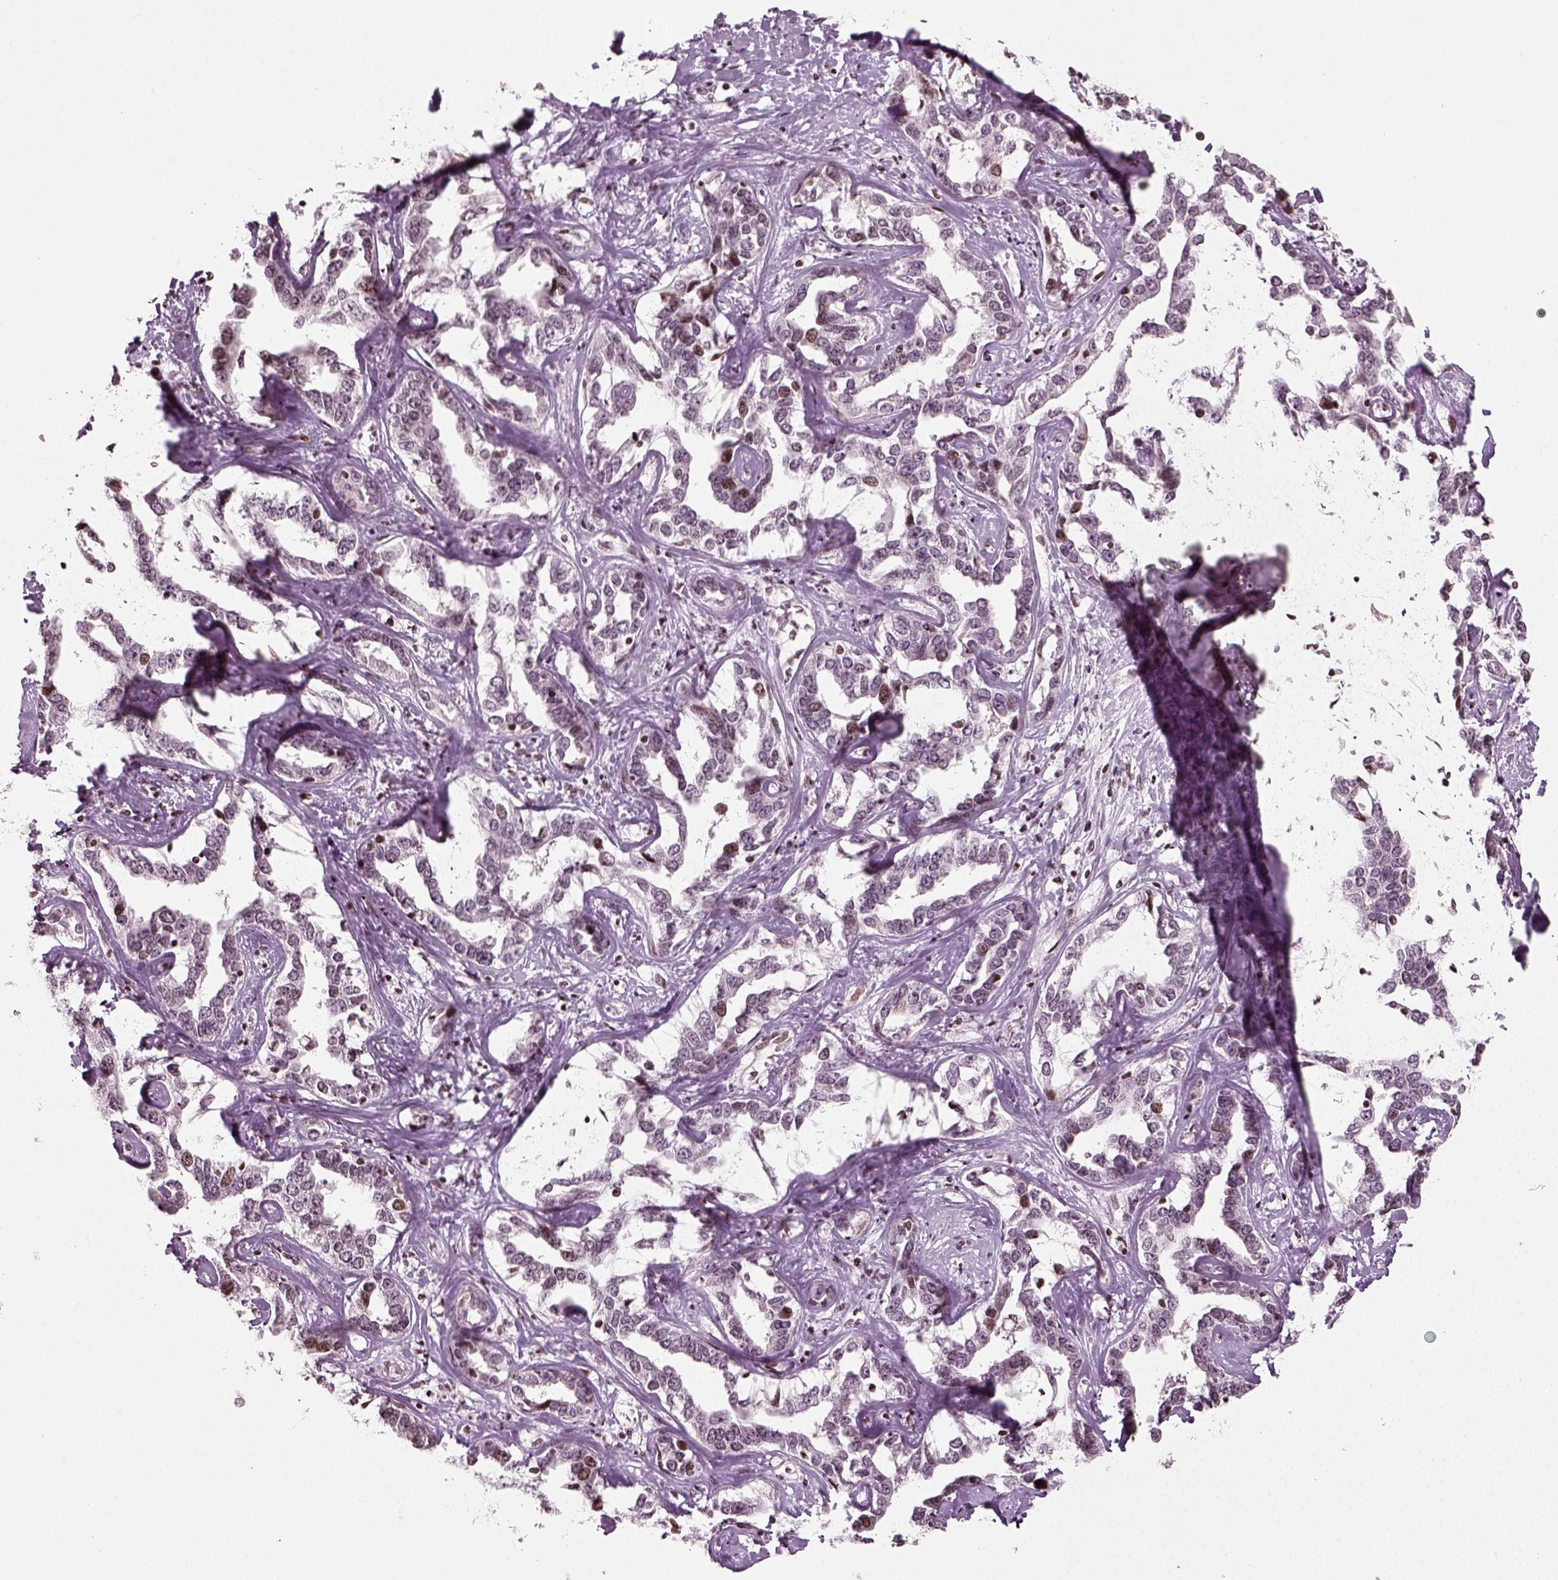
{"staining": {"intensity": "moderate", "quantity": "<25%", "location": "nuclear"}, "tissue": "liver cancer", "cell_type": "Tumor cells", "image_type": "cancer", "snomed": [{"axis": "morphology", "description": "Cholangiocarcinoma"}, {"axis": "topography", "description": "Liver"}], "caption": "Liver cholangiocarcinoma stained with immunohistochemistry exhibits moderate nuclear positivity in approximately <25% of tumor cells.", "gene": "HEYL", "patient": {"sex": "male", "age": 59}}